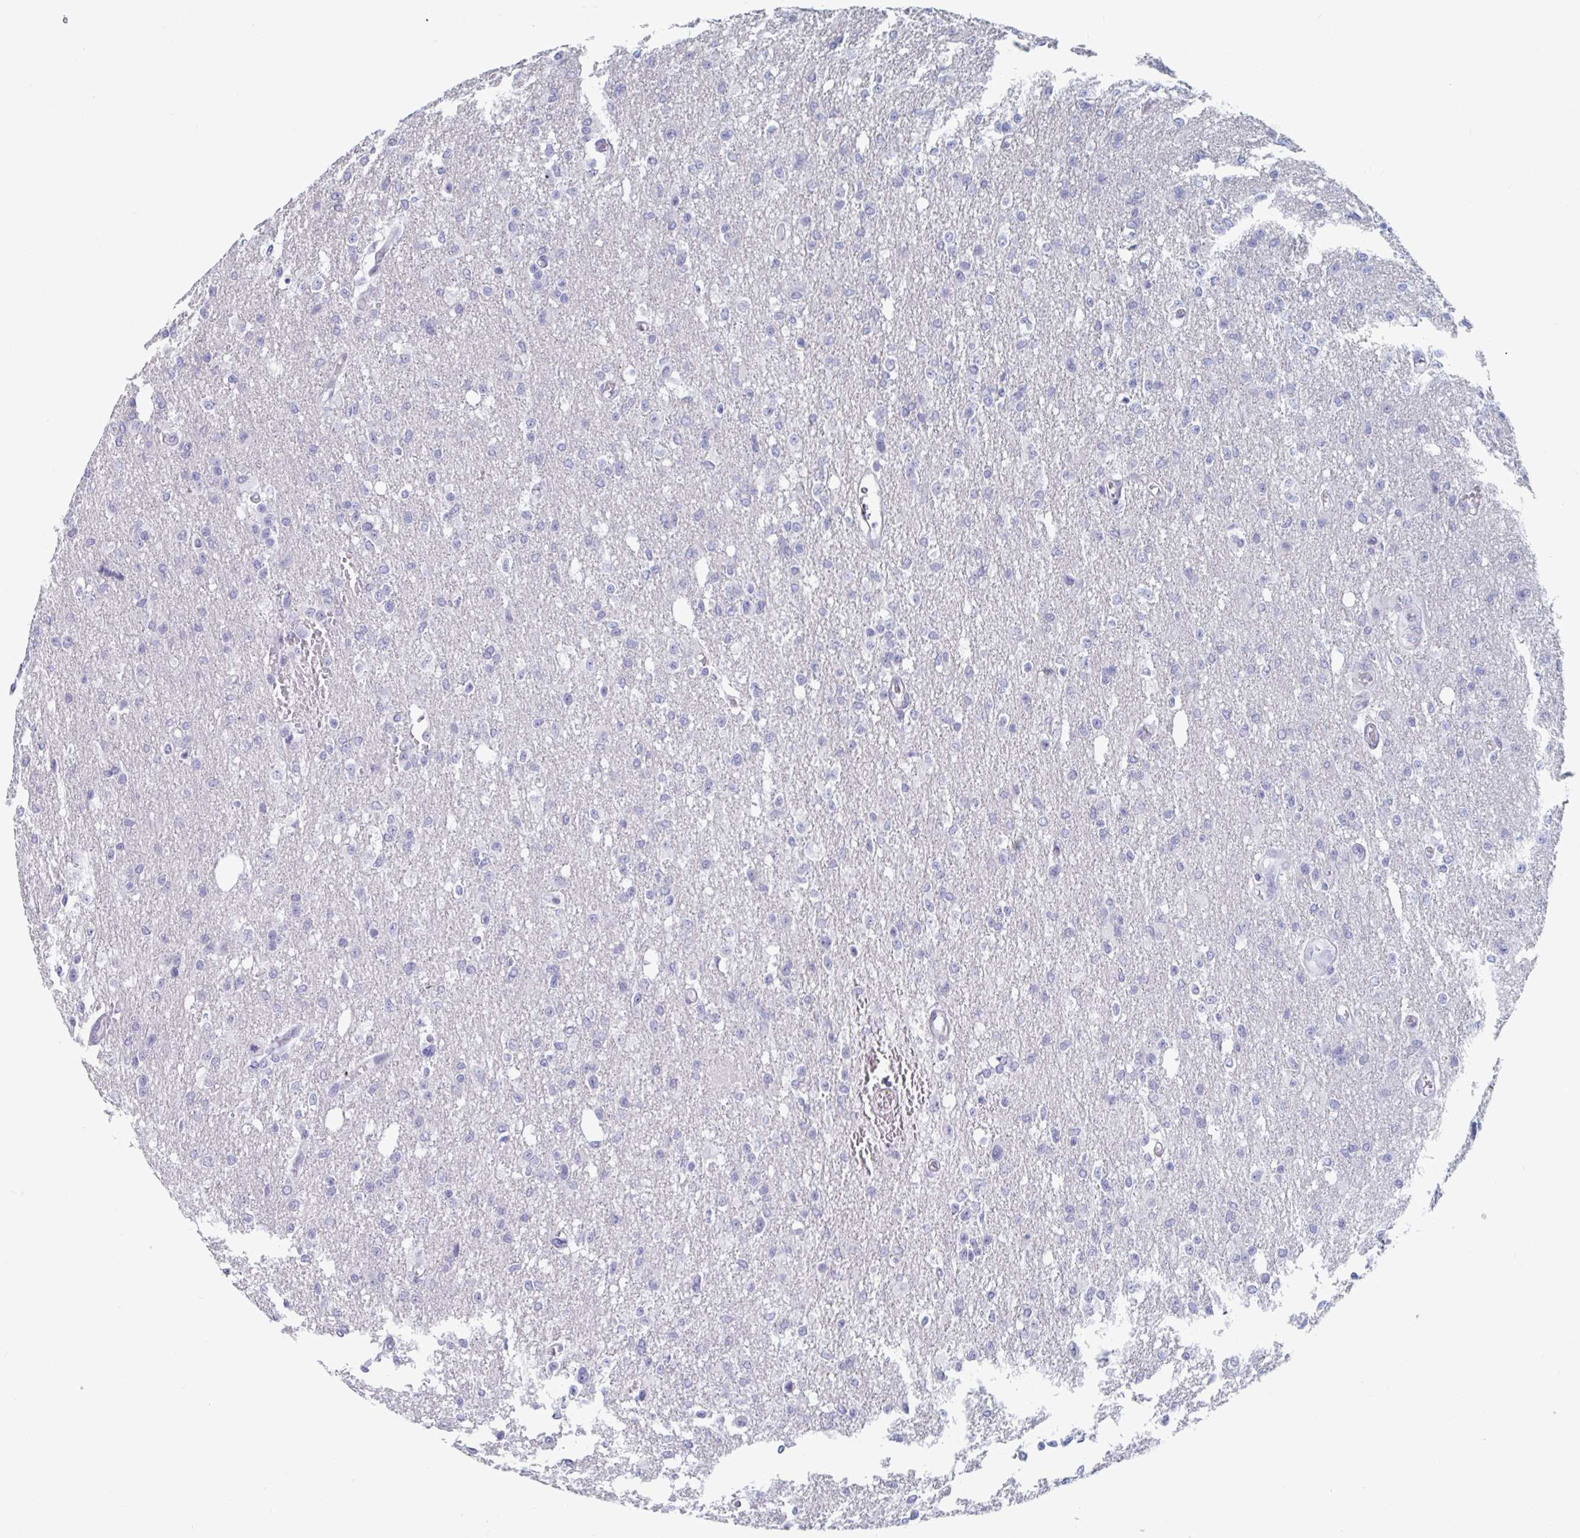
{"staining": {"intensity": "negative", "quantity": "none", "location": "none"}, "tissue": "glioma", "cell_type": "Tumor cells", "image_type": "cancer", "snomed": [{"axis": "morphology", "description": "Glioma, malignant, Low grade"}, {"axis": "topography", "description": "Brain"}], "caption": "Immunohistochemical staining of human malignant low-grade glioma demonstrates no significant staining in tumor cells.", "gene": "FOXA1", "patient": {"sex": "male", "age": 26}}